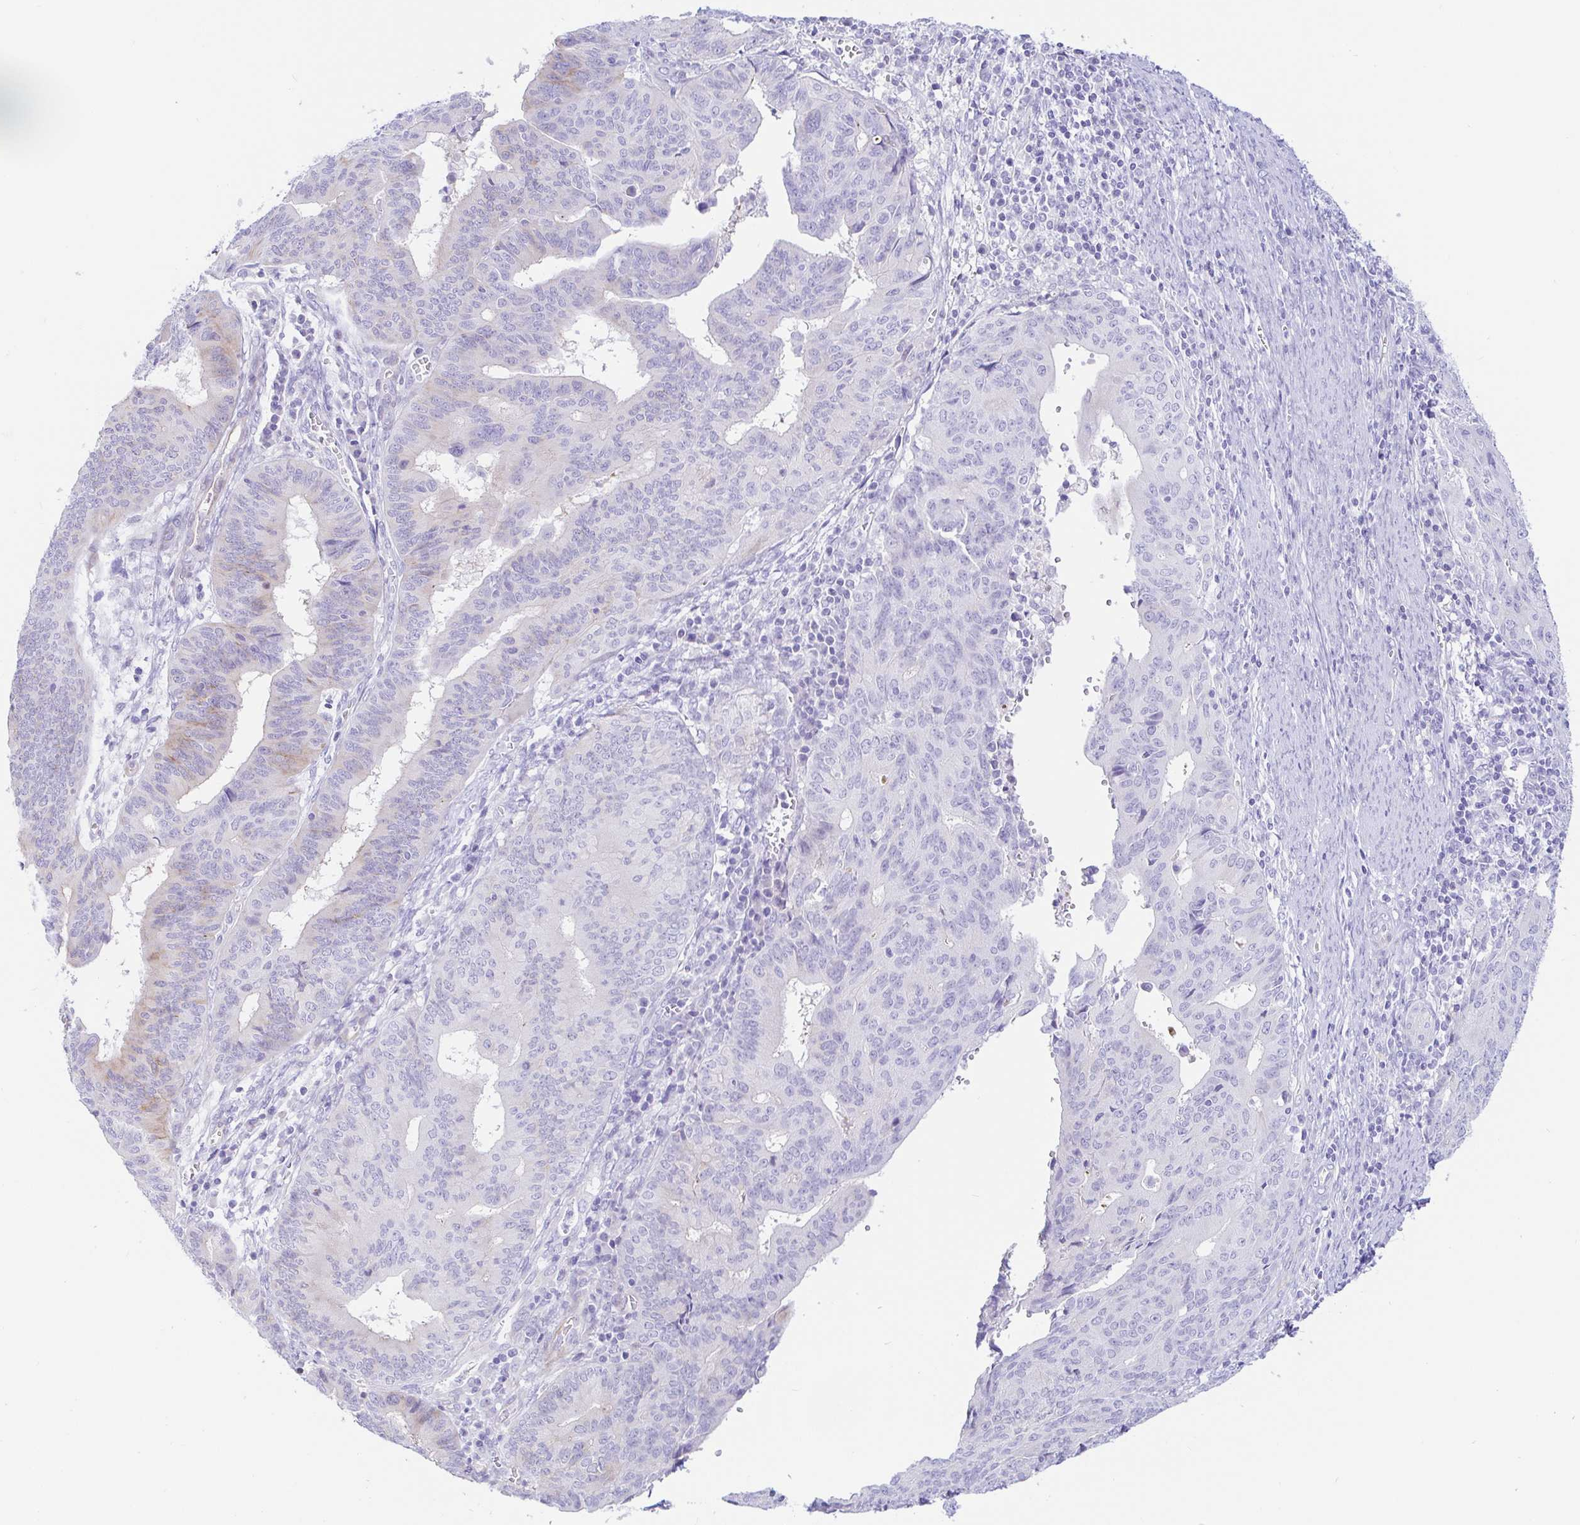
{"staining": {"intensity": "negative", "quantity": "none", "location": "none"}, "tissue": "endometrial cancer", "cell_type": "Tumor cells", "image_type": "cancer", "snomed": [{"axis": "morphology", "description": "Adenocarcinoma, NOS"}, {"axis": "topography", "description": "Endometrium"}], "caption": "This histopathology image is of endometrial adenocarcinoma stained with immunohistochemistry to label a protein in brown with the nuclei are counter-stained blue. There is no positivity in tumor cells.", "gene": "PINLYP", "patient": {"sex": "female", "age": 65}}